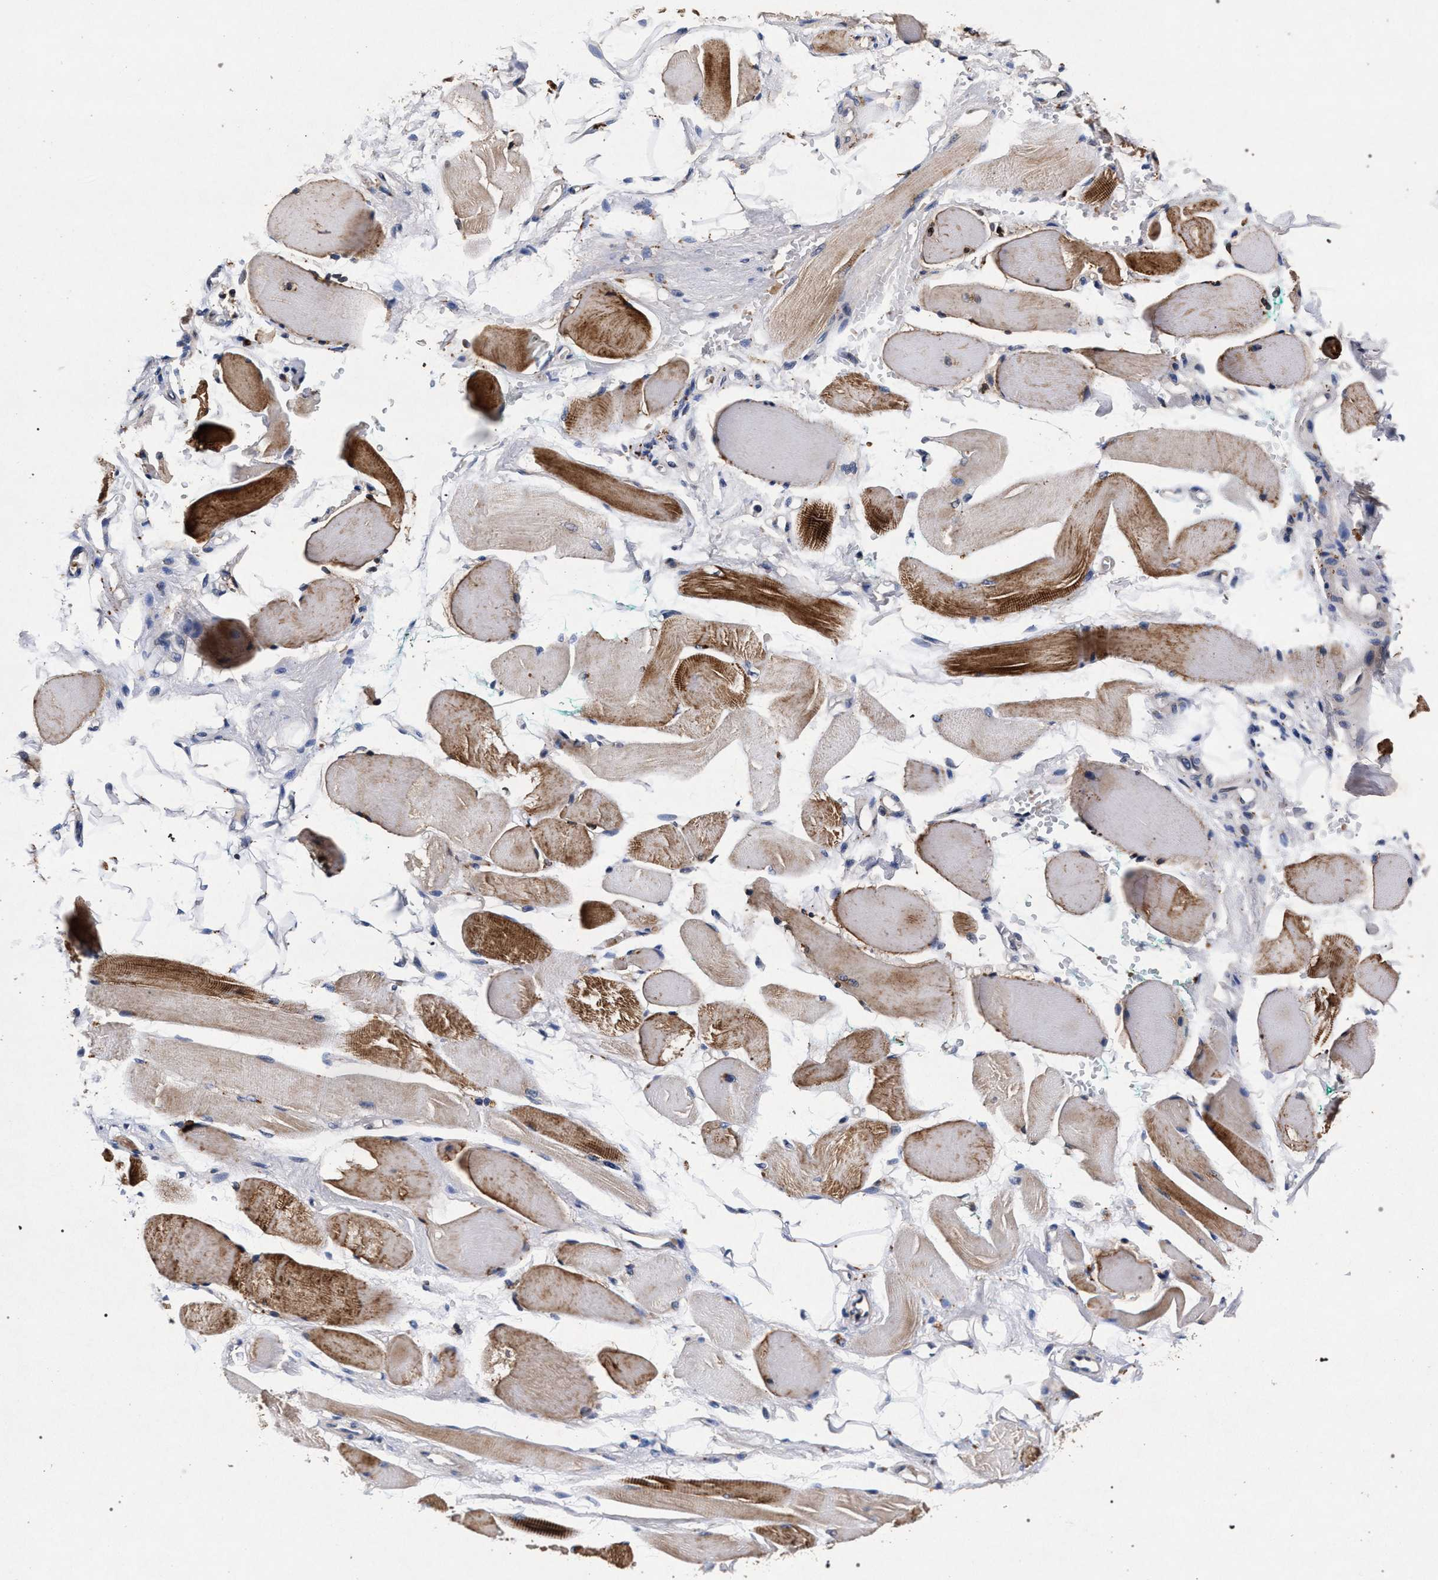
{"staining": {"intensity": "moderate", "quantity": ">75%", "location": "cytoplasmic/membranous"}, "tissue": "skeletal muscle", "cell_type": "Myocytes", "image_type": "normal", "snomed": [{"axis": "morphology", "description": "Normal tissue, NOS"}, {"axis": "topography", "description": "Skeletal muscle"}, {"axis": "topography", "description": "Peripheral nerve tissue"}], "caption": "Skeletal muscle stained with DAB (3,3'-diaminobenzidine) immunohistochemistry shows medium levels of moderate cytoplasmic/membranous expression in approximately >75% of myocytes. (DAB (3,3'-diaminobenzidine) IHC, brown staining for protein, blue staining for nuclei).", "gene": "NEK7", "patient": {"sex": "female", "age": 84}}